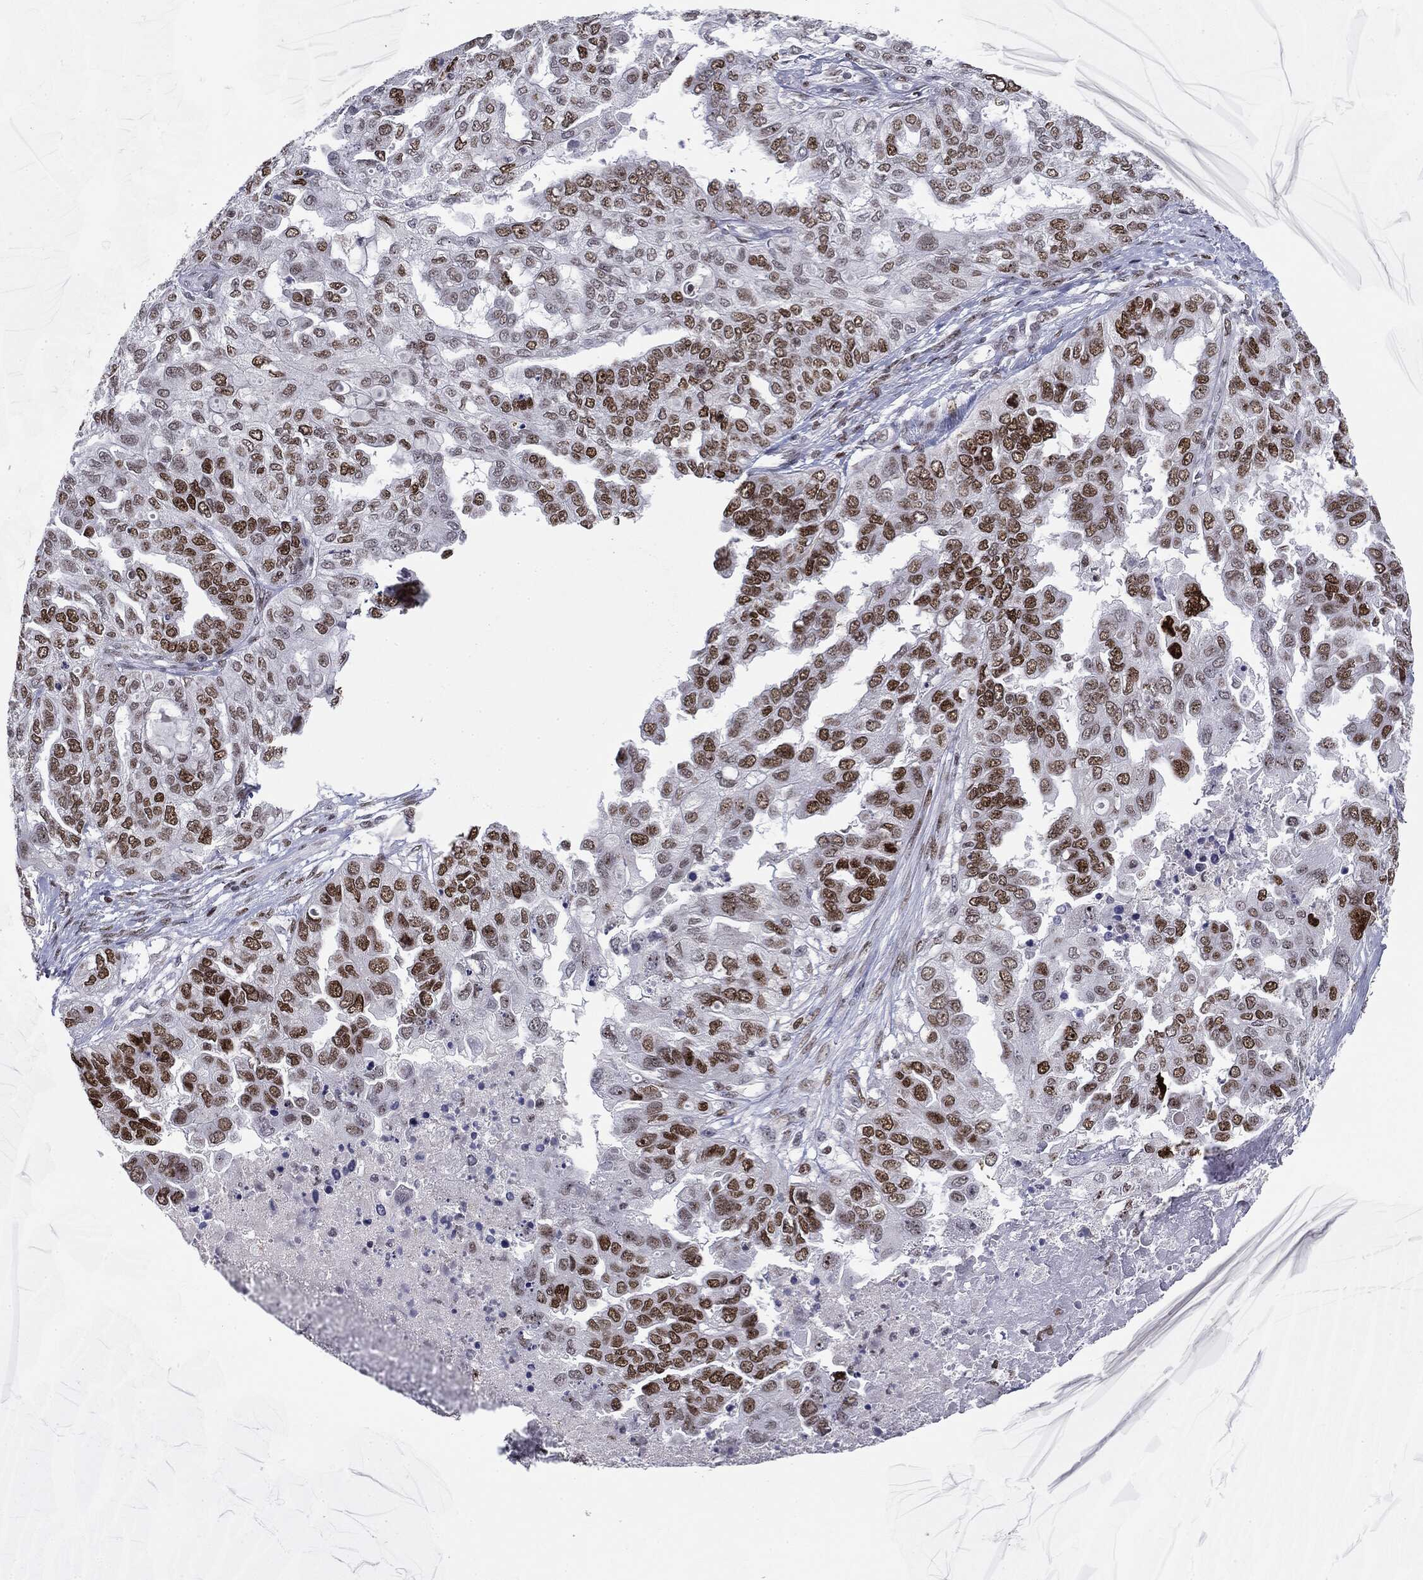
{"staining": {"intensity": "strong", "quantity": "25%-75%", "location": "nuclear"}, "tissue": "ovarian cancer", "cell_type": "Tumor cells", "image_type": "cancer", "snomed": [{"axis": "morphology", "description": "Cystadenocarcinoma, serous, NOS"}, {"axis": "topography", "description": "Ovary"}], "caption": "About 25%-75% of tumor cells in human serous cystadenocarcinoma (ovarian) display strong nuclear protein staining as visualized by brown immunohistochemical staining.", "gene": "MDC1", "patient": {"sex": "female", "age": 53}}